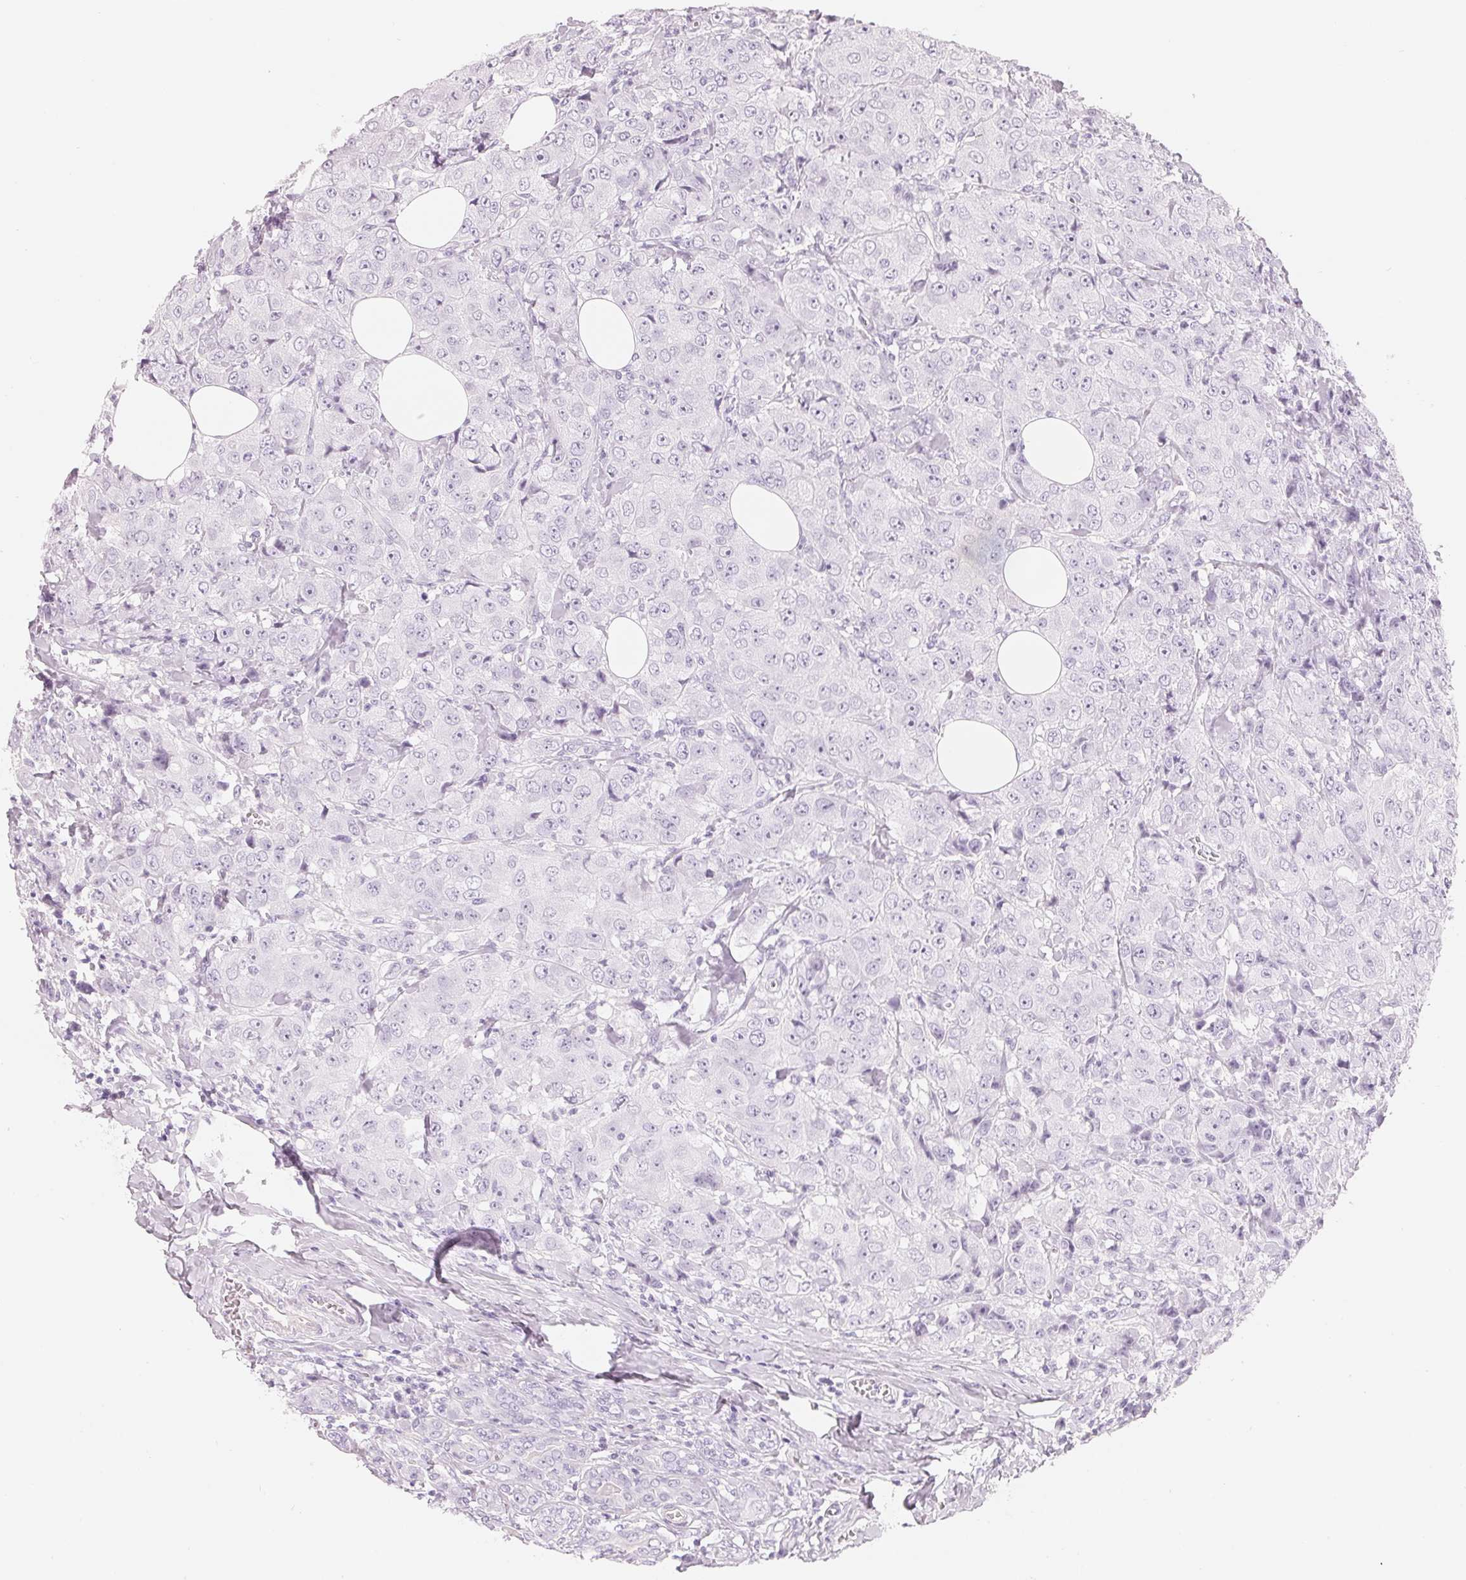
{"staining": {"intensity": "negative", "quantity": "none", "location": "none"}, "tissue": "breast cancer", "cell_type": "Tumor cells", "image_type": "cancer", "snomed": [{"axis": "morphology", "description": "Normal tissue, NOS"}, {"axis": "morphology", "description": "Duct carcinoma"}, {"axis": "topography", "description": "Breast"}], "caption": "Tumor cells show no significant staining in breast cancer. Nuclei are stained in blue.", "gene": "CFHR2", "patient": {"sex": "female", "age": 43}}